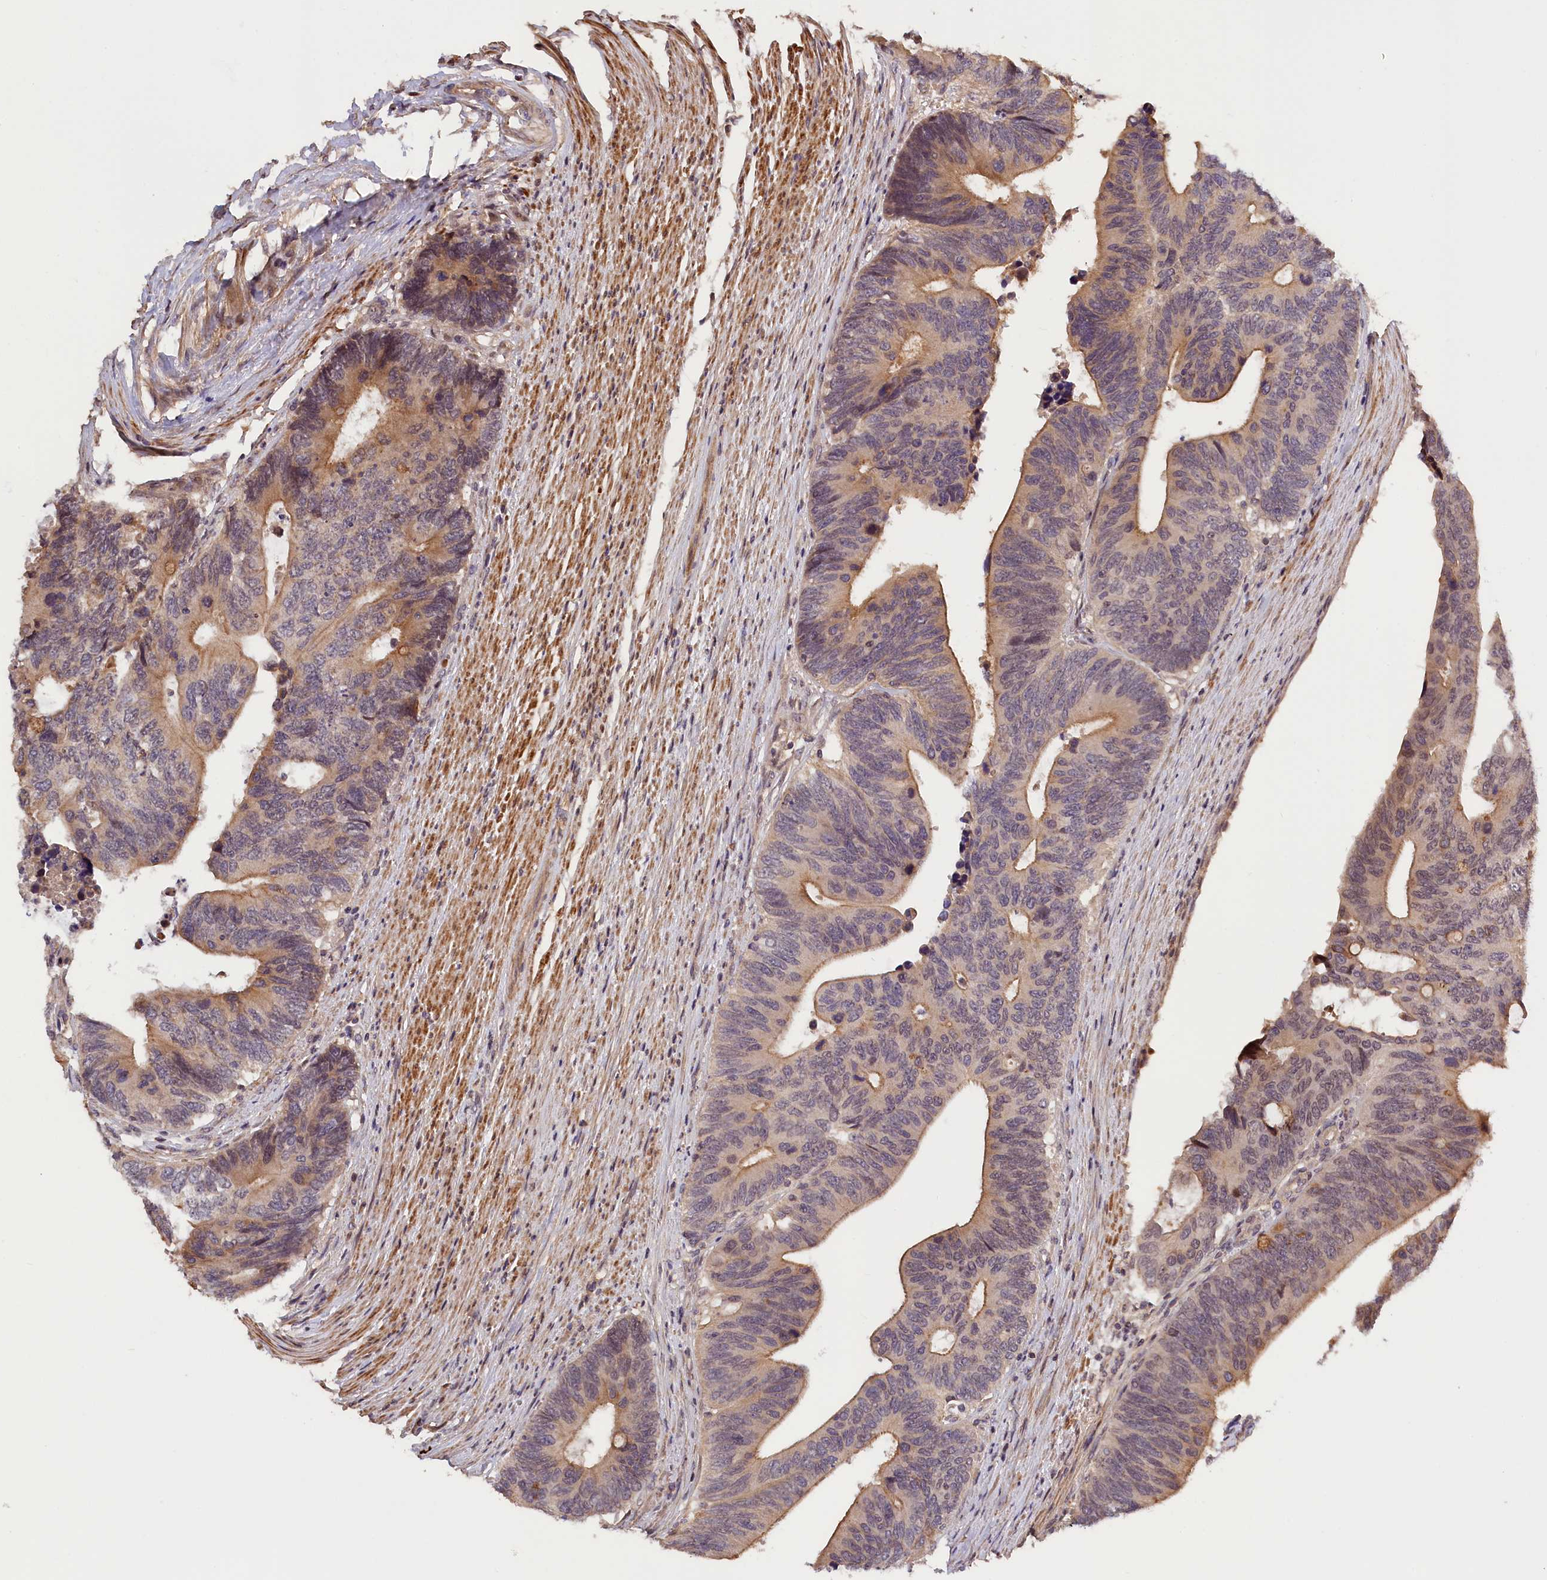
{"staining": {"intensity": "moderate", "quantity": "25%-75%", "location": "cytoplasmic/membranous"}, "tissue": "colorectal cancer", "cell_type": "Tumor cells", "image_type": "cancer", "snomed": [{"axis": "morphology", "description": "Adenocarcinoma, NOS"}, {"axis": "topography", "description": "Colon"}], "caption": "A photomicrograph showing moderate cytoplasmic/membranous expression in approximately 25%-75% of tumor cells in colorectal cancer (adenocarcinoma), as visualized by brown immunohistochemical staining.", "gene": "ZNF480", "patient": {"sex": "male", "age": 87}}